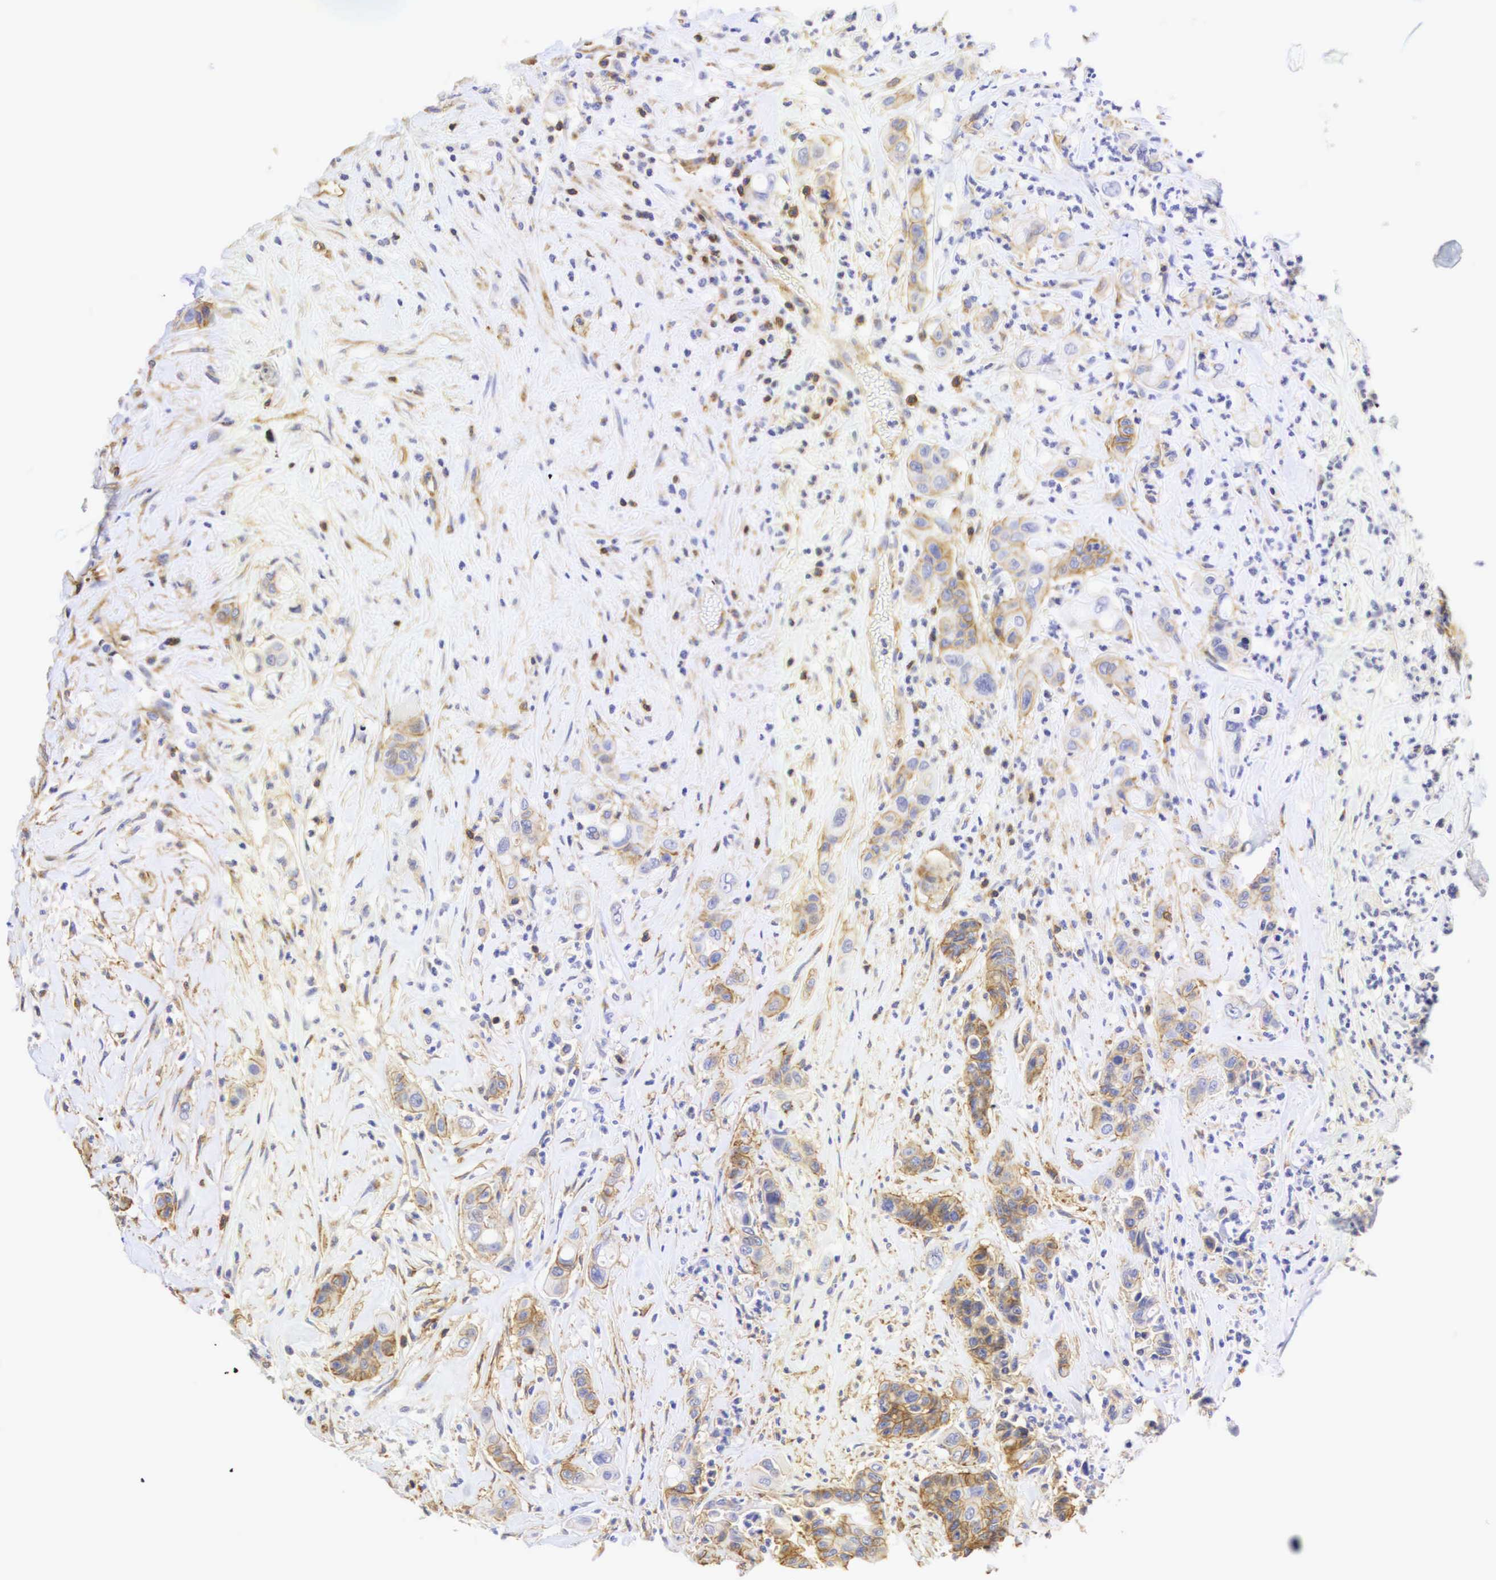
{"staining": {"intensity": "weak", "quantity": "25%-75%", "location": "cytoplasmic/membranous"}, "tissue": "colorectal cancer", "cell_type": "Tumor cells", "image_type": "cancer", "snomed": [{"axis": "morphology", "description": "Adenocarcinoma, NOS"}, {"axis": "topography", "description": "Colon"}], "caption": "This image displays IHC staining of human colorectal cancer, with low weak cytoplasmic/membranous positivity in approximately 25%-75% of tumor cells.", "gene": "CD99", "patient": {"sex": "female", "age": 70}}